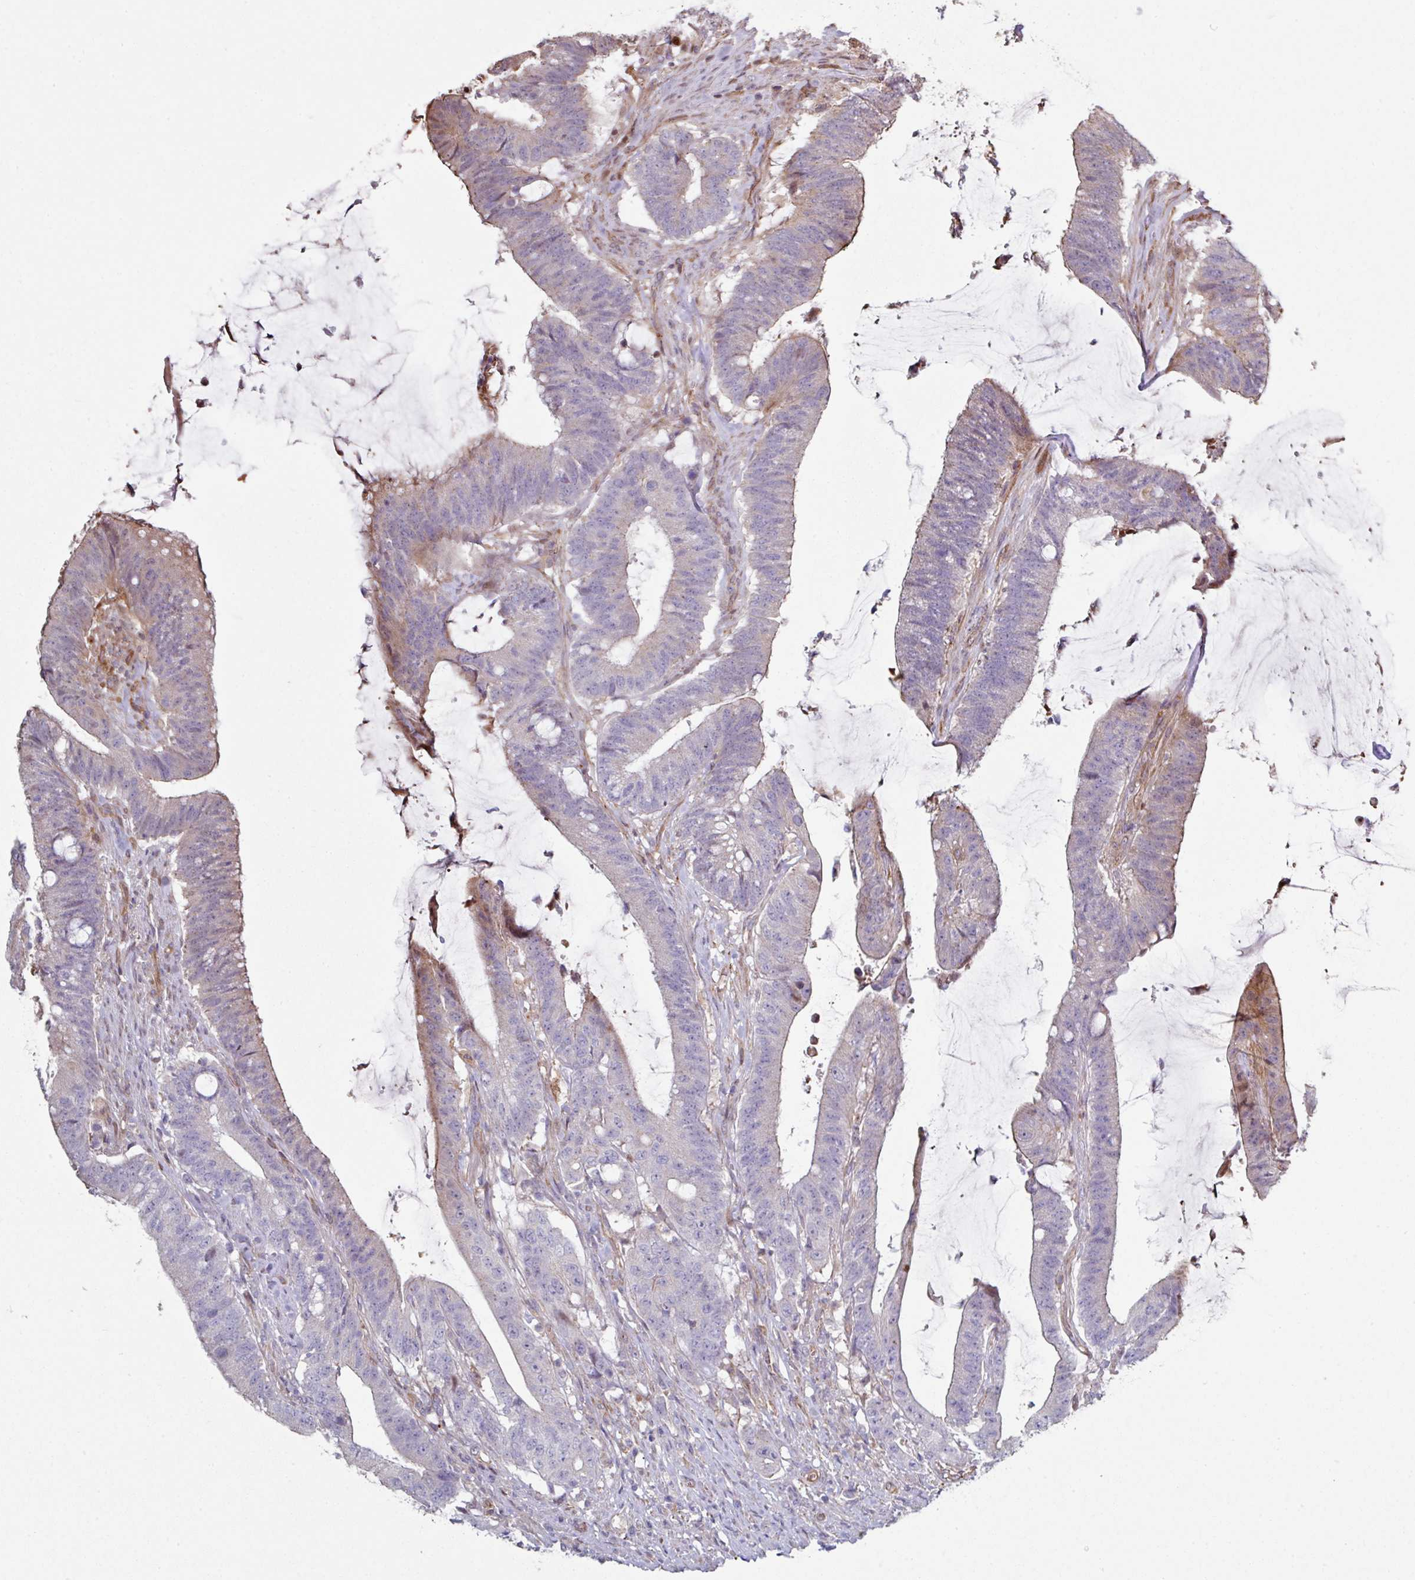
{"staining": {"intensity": "moderate", "quantity": "<25%", "location": "cytoplasmic/membranous"}, "tissue": "colorectal cancer", "cell_type": "Tumor cells", "image_type": "cancer", "snomed": [{"axis": "morphology", "description": "Adenocarcinoma, NOS"}, {"axis": "topography", "description": "Colon"}], "caption": "Immunohistochemical staining of colorectal cancer (adenocarcinoma) reveals moderate cytoplasmic/membranous protein expression in approximately <25% of tumor cells.", "gene": "ANO9", "patient": {"sex": "female", "age": 43}}